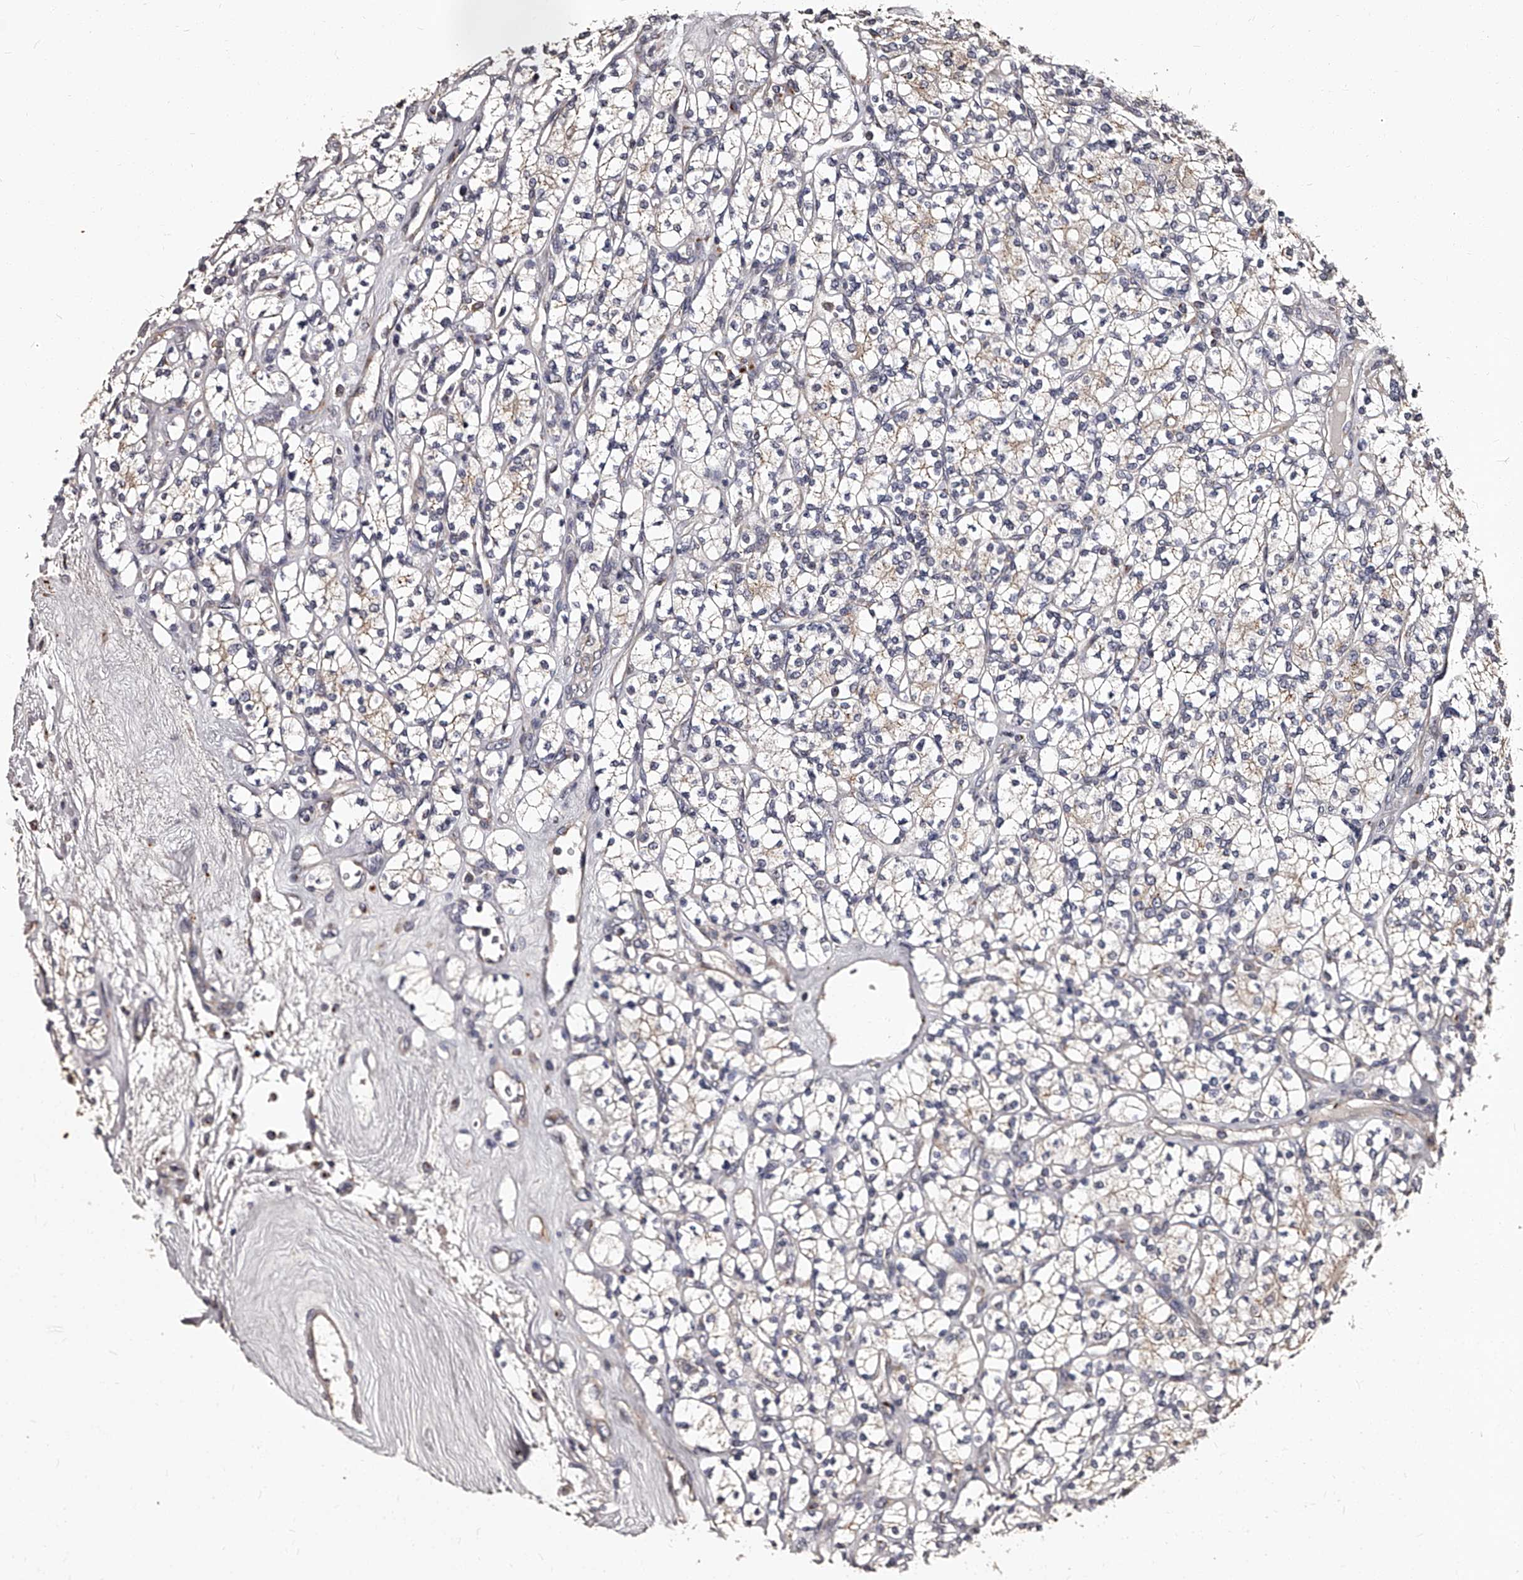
{"staining": {"intensity": "negative", "quantity": "none", "location": "none"}, "tissue": "renal cancer", "cell_type": "Tumor cells", "image_type": "cancer", "snomed": [{"axis": "morphology", "description": "Adenocarcinoma, NOS"}, {"axis": "topography", "description": "Kidney"}], "caption": "The micrograph shows no staining of tumor cells in adenocarcinoma (renal). The staining is performed using DAB (3,3'-diaminobenzidine) brown chromogen with nuclei counter-stained in using hematoxylin.", "gene": "RSC1A1", "patient": {"sex": "male", "age": 77}}